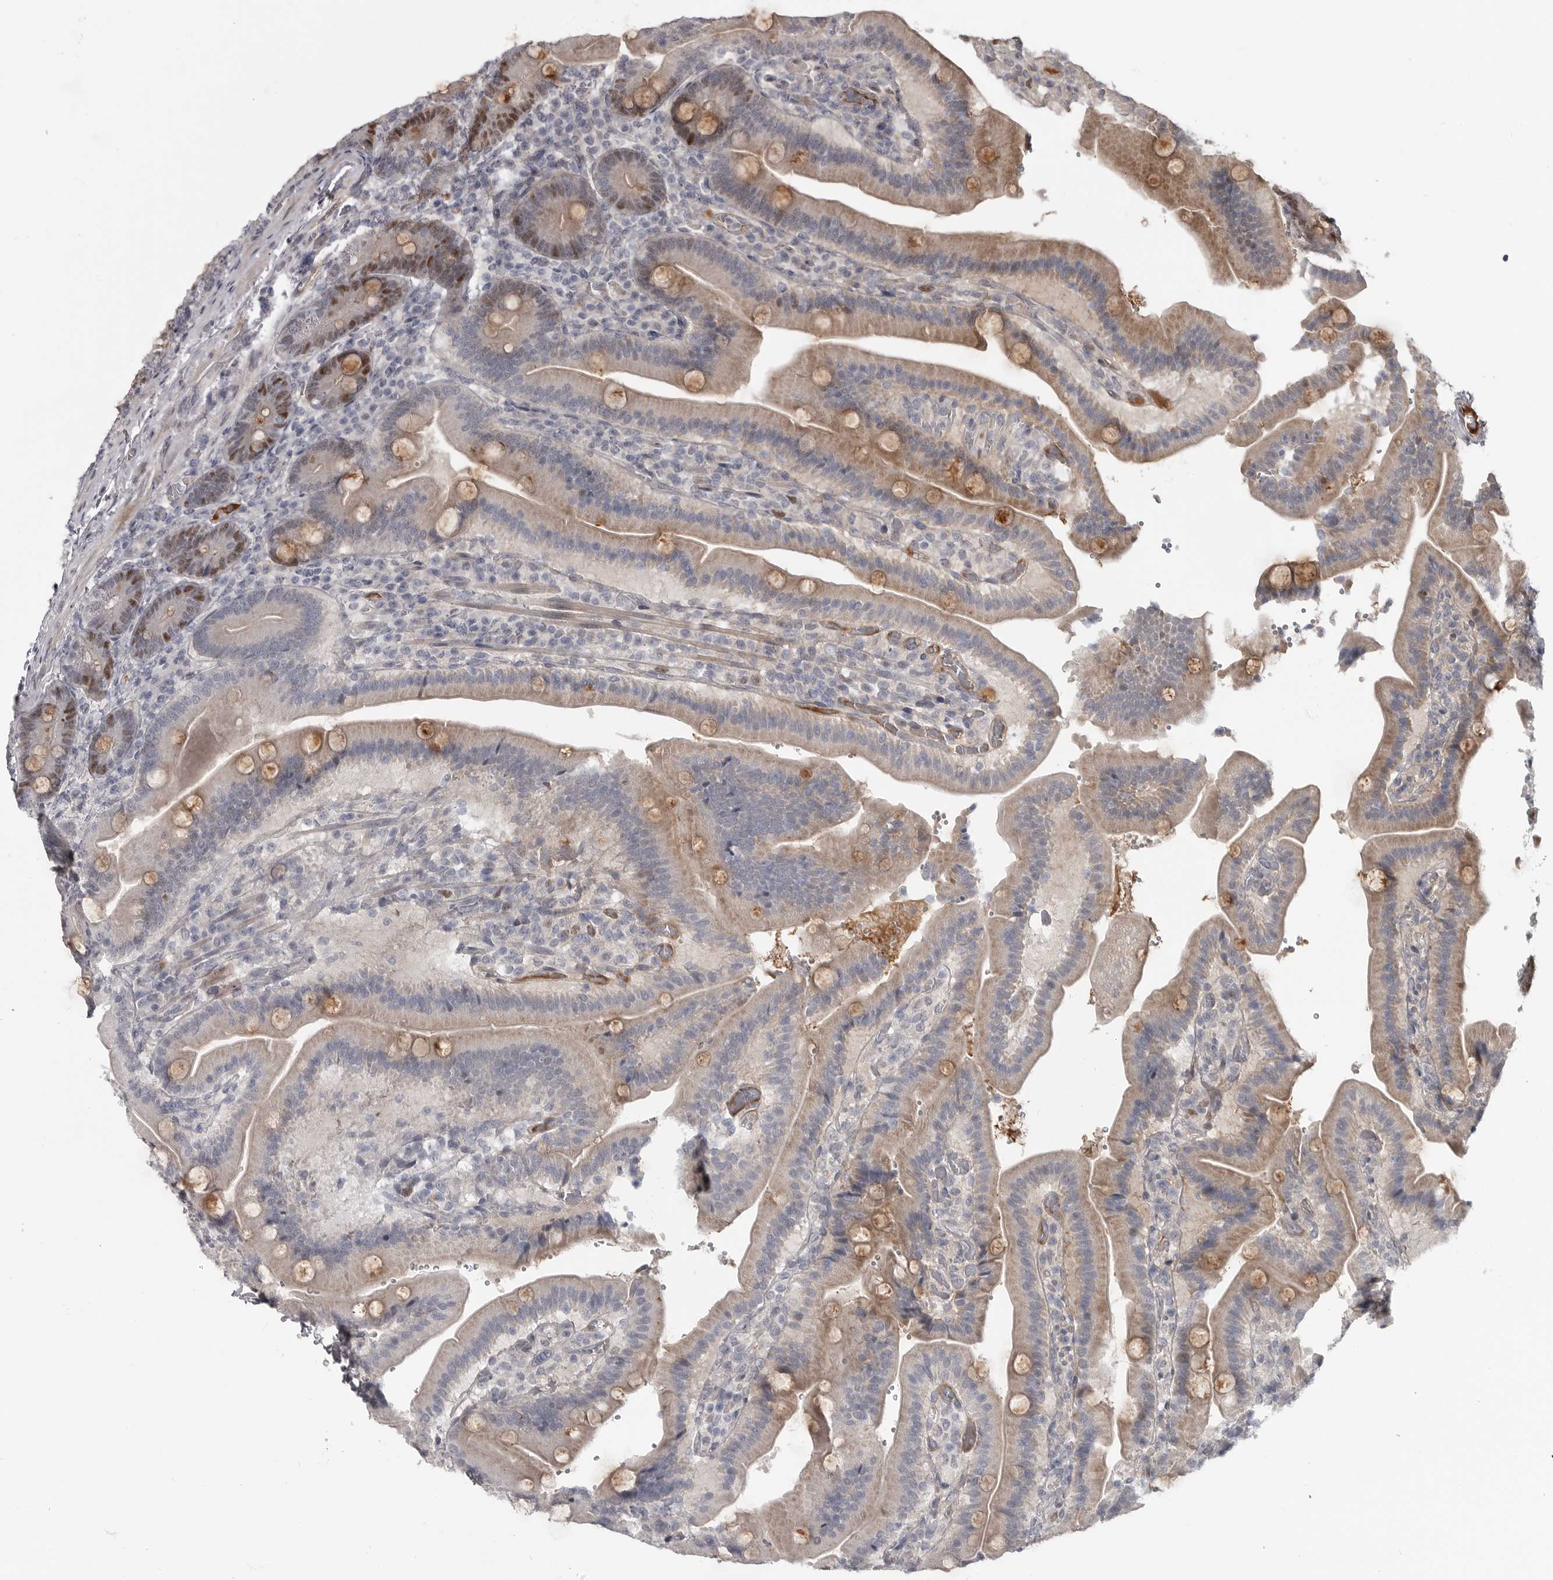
{"staining": {"intensity": "moderate", "quantity": "<25%", "location": "cytoplasmic/membranous"}, "tissue": "duodenum", "cell_type": "Glandular cells", "image_type": "normal", "snomed": [{"axis": "morphology", "description": "Normal tissue, NOS"}, {"axis": "topography", "description": "Duodenum"}], "caption": "DAB (3,3'-diaminobenzidine) immunohistochemical staining of unremarkable duodenum reveals moderate cytoplasmic/membranous protein staining in about <25% of glandular cells. Ihc stains the protein in brown and the nuclei are stained blue.", "gene": "ZNF277", "patient": {"sex": "female", "age": 62}}